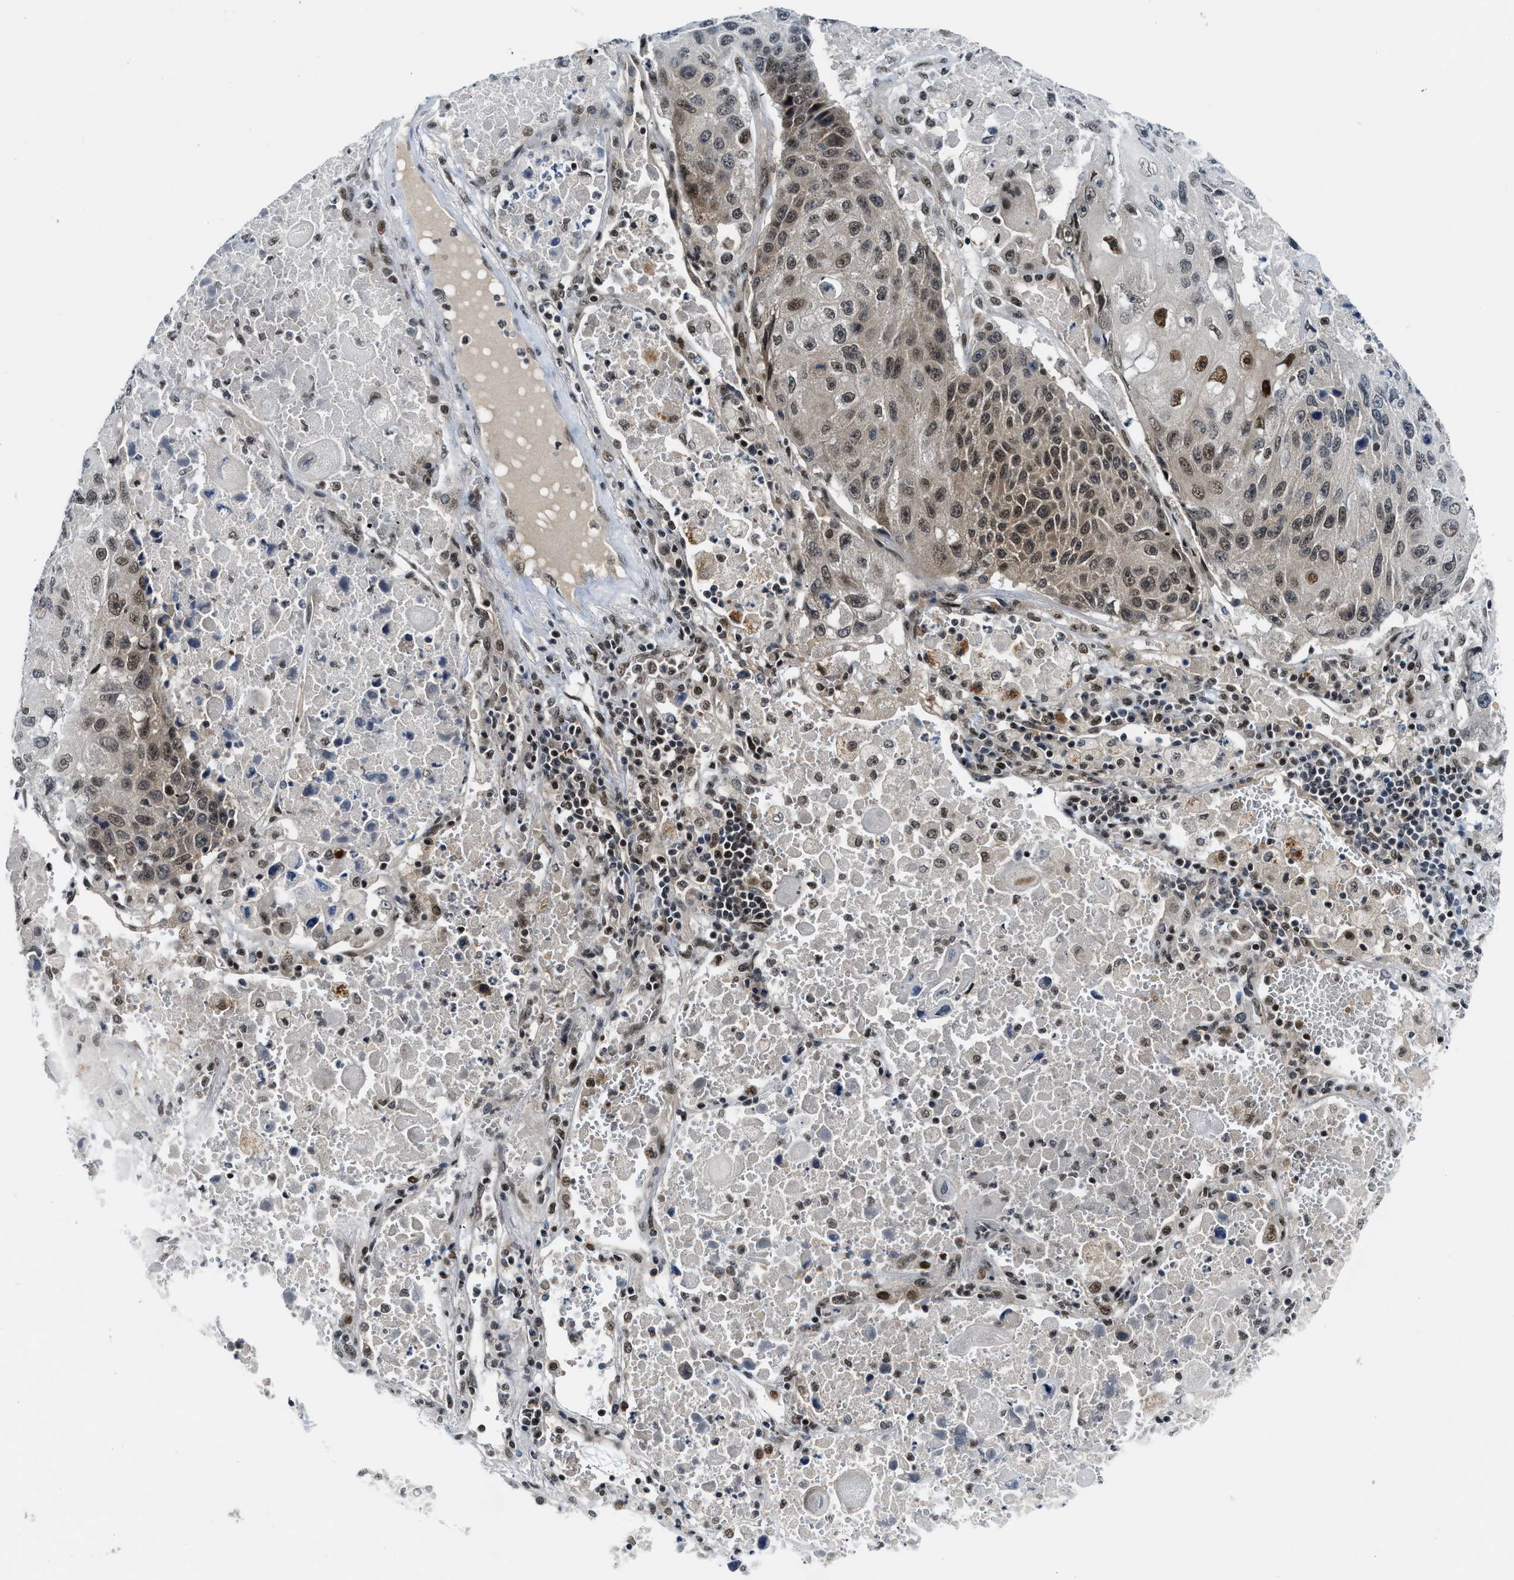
{"staining": {"intensity": "moderate", "quantity": ">75%", "location": "cytoplasmic/membranous,nuclear"}, "tissue": "lung cancer", "cell_type": "Tumor cells", "image_type": "cancer", "snomed": [{"axis": "morphology", "description": "Squamous cell carcinoma, NOS"}, {"axis": "topography", "description": "Lung"}], "caption": "A high-resolution histopathology image shows immunohistochemistry (IHC) staining of lung cancer (squamous cell carcinoma), which displays moderate cytoplasmic/membranous and nuclear positivity in approximately >75% of tumor cells.", "gene": "NCOA1", "patient": {"sex": "male", "age": 61}}